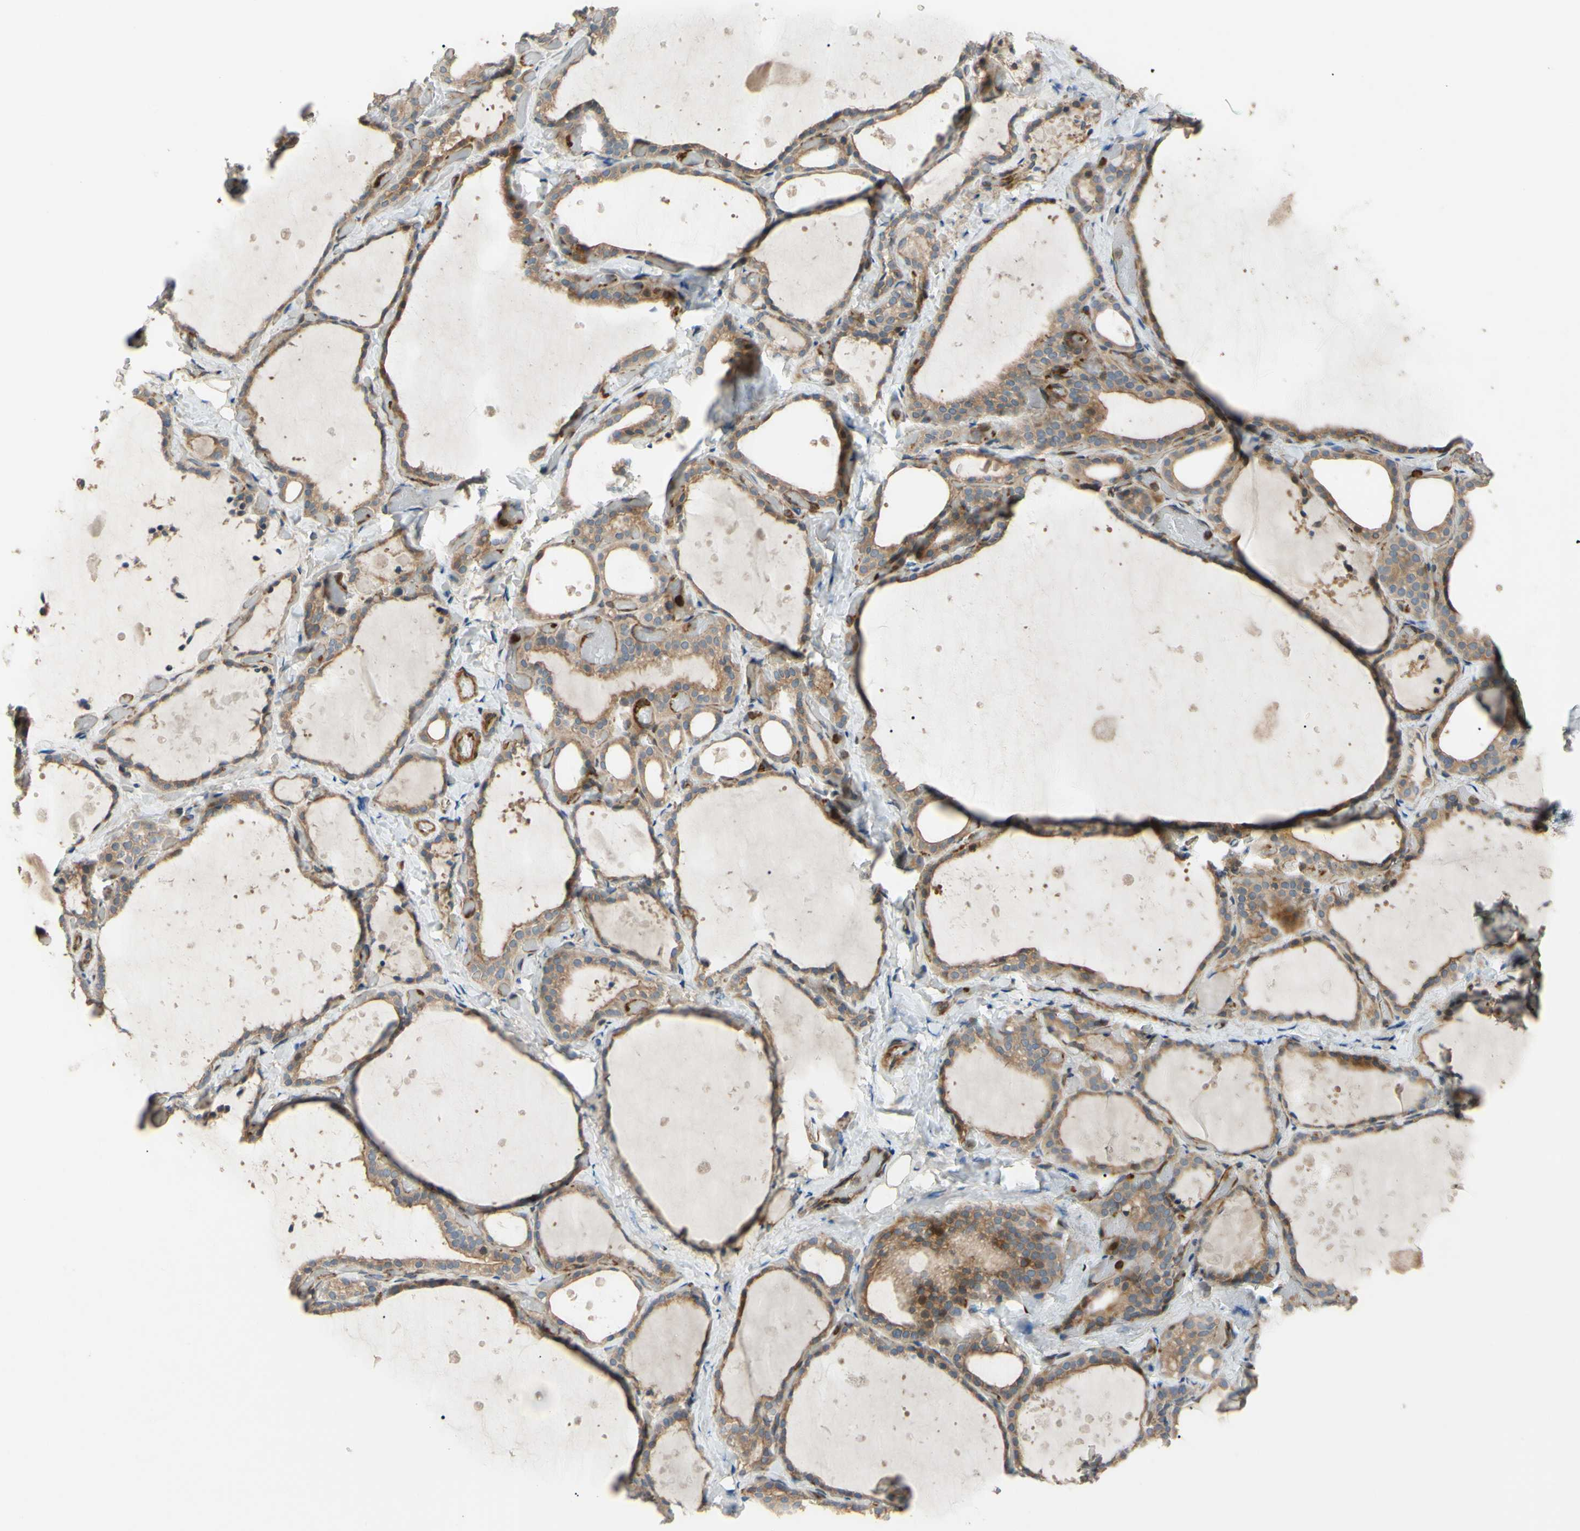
{"staining": {"intensity": "moderate", "quantity": ">75%", "location": "cytoplasmic/membranous"}, "tissue": "thyroid gland", "cell_type": "Glandular cells", "image_type": "normal", "snomed": [{"axis": "morphology", "description": "Normal tissue, NOS"}, {"axis": "topography", "description": "Thyroid gland"}], "caption": "A brown stain highlights moderate cytoplasmic/membranous expression of a protein in glandular cells of normal human thyroid gland. (brown staining indicates protein expression, while blue staining denotes nuclei).", "gene": "SPTLC1", "patient": {"sex": "female", "age": 44}}